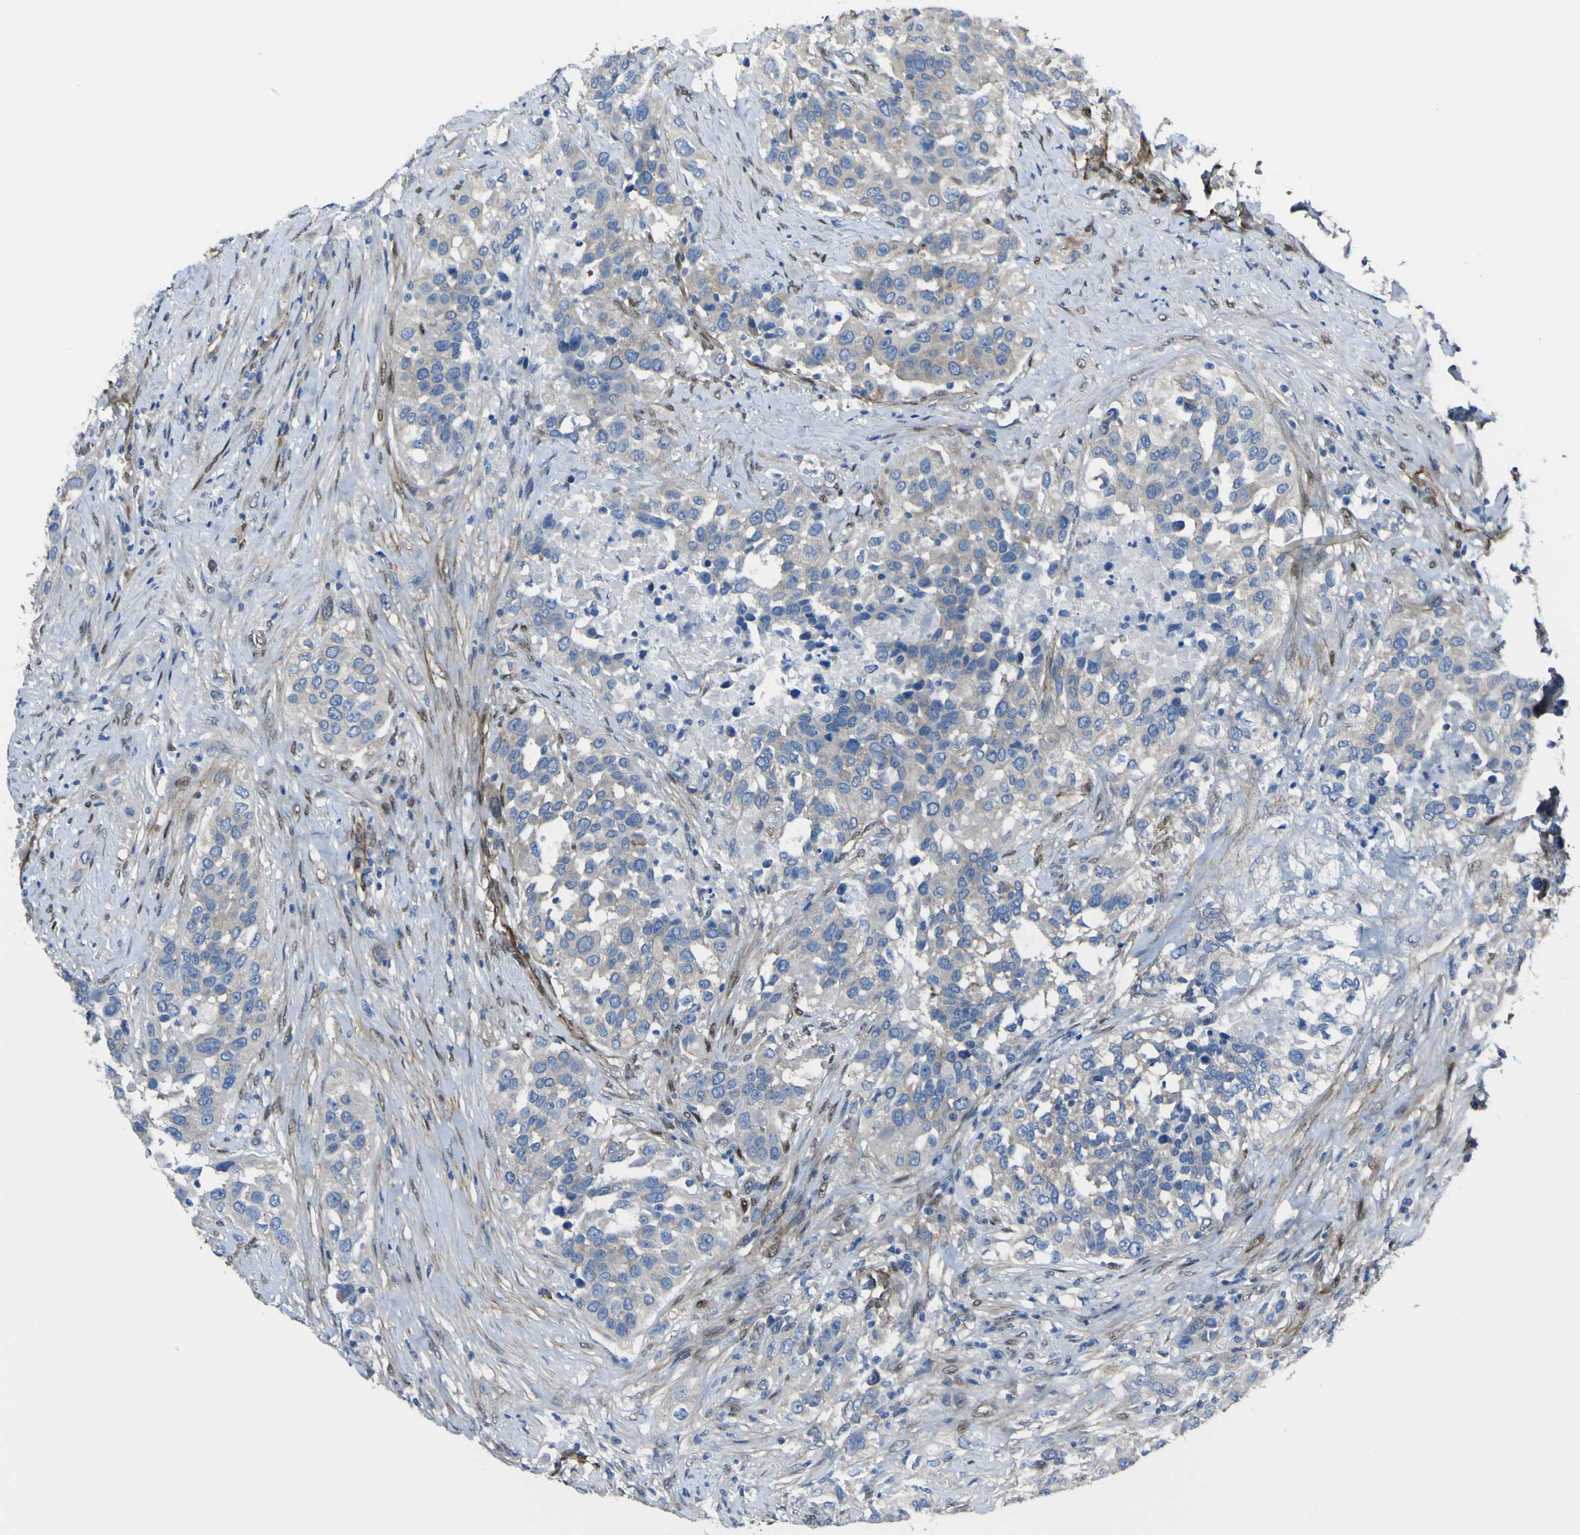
{"staining": {"intensity": "moderate", "quantity": "25%-75%", "location": "cytoplasmic/membranous"}, "tissue": "urothelial cancer", "cell_type": "Tumor cells", "image_type": "cancer", "snomed": [{"axis": "morphology", "description": "Urothelial carcinoma, High grade"}, {"axis": "topography", "description": "Urinary bladder"}], "caption": "Human high-grade urothelial carcinoma stained with a protein marker displays moderate staining in tumor cells.", "gene": "LRRN1", "patient": {"sex": "female", "age": 80}}